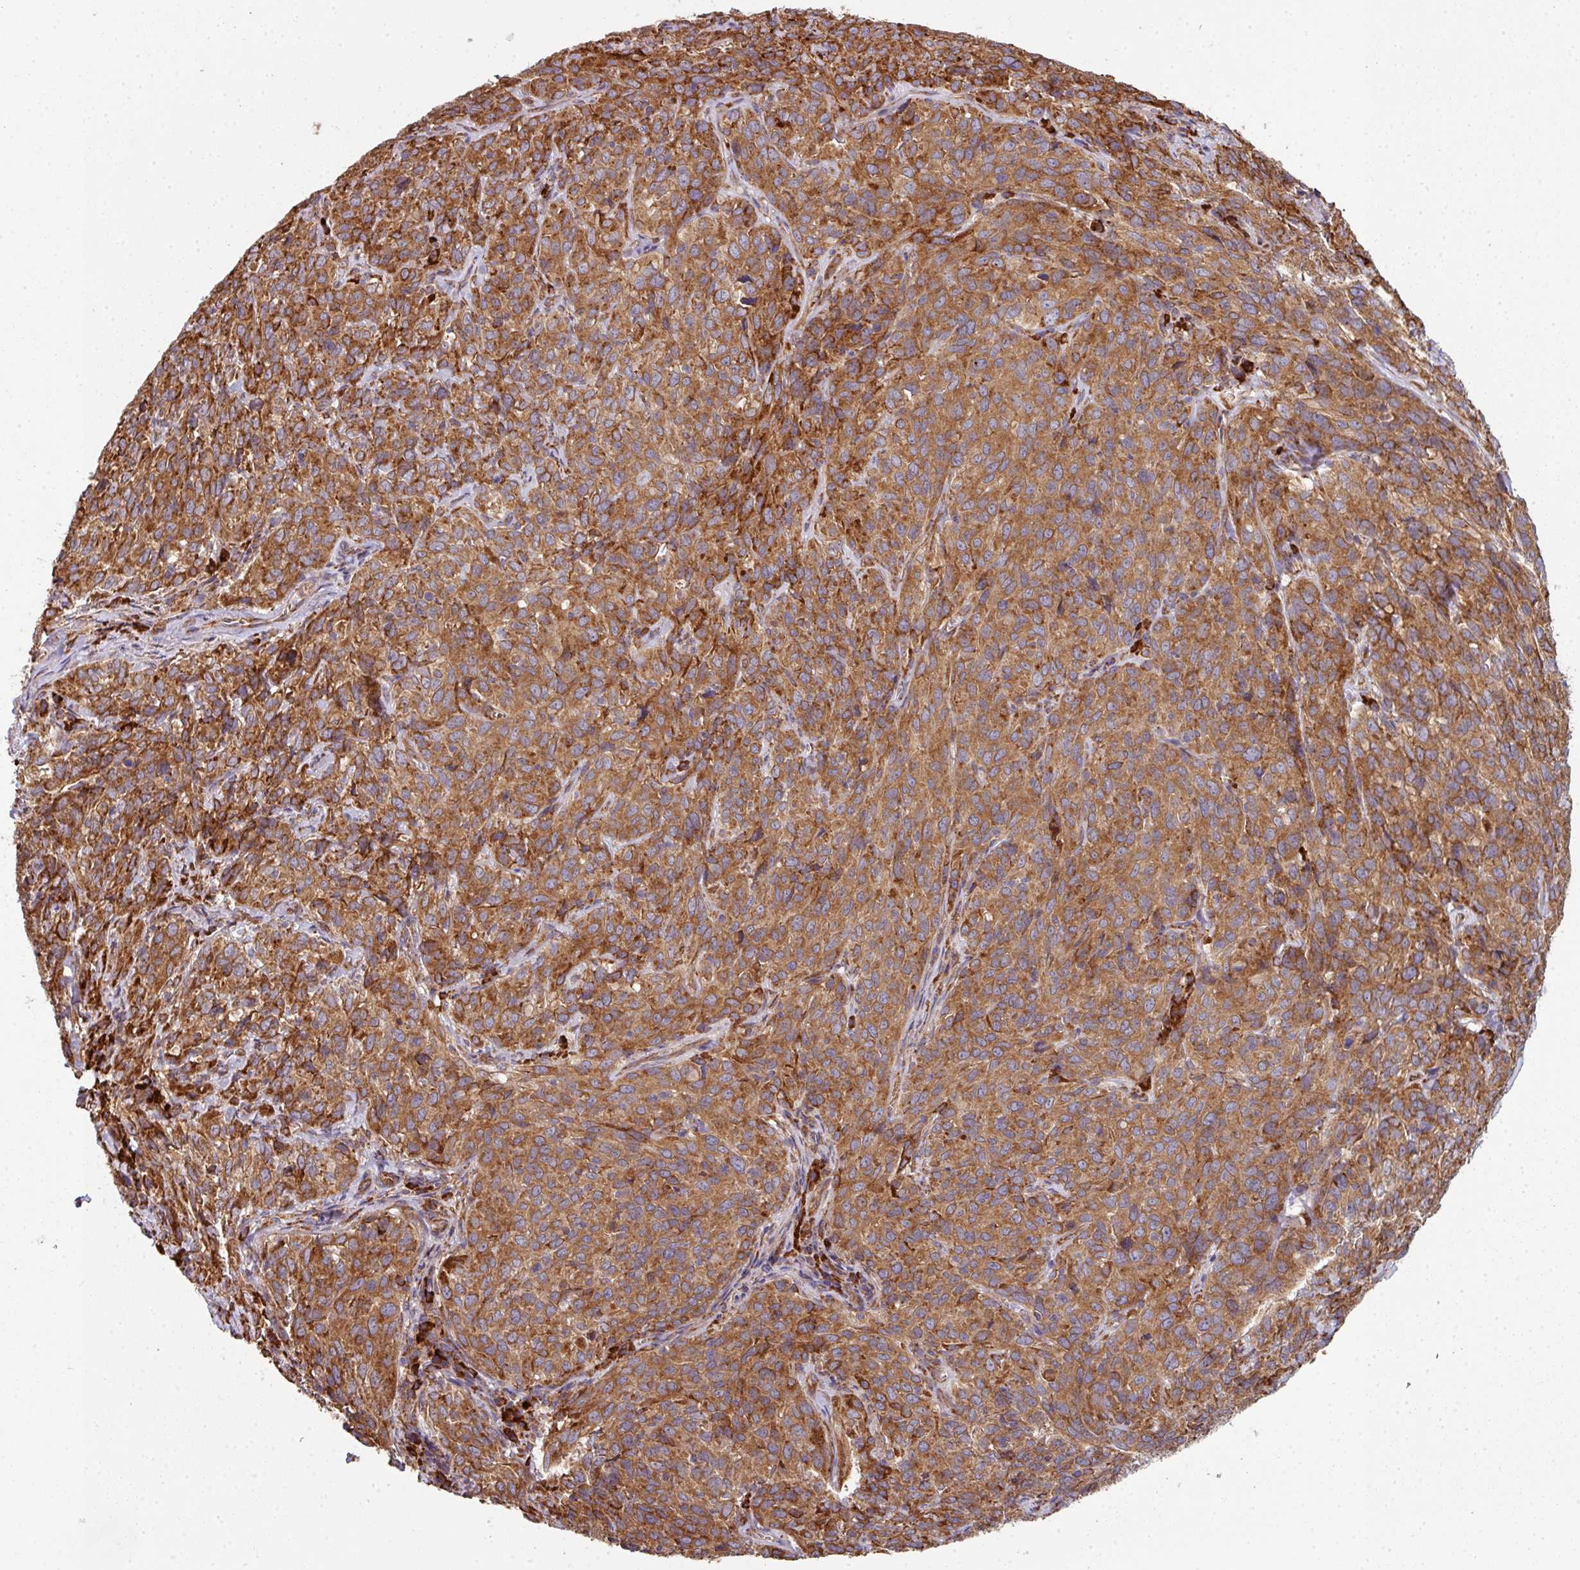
{"staining": {"intensity": "moderate", "quantity": ">75%", "location": "cytoplasmic/membranous"}, "tissue": "cervical cancer", "cell_type": "Tumor cells", "image_type": "cancer", "snomed": [{"axis": "morphology", "description": "Squamous cell carcinoma, NOS"}, {"axis": "topography", "description": "Cervix"}], "caption": "Immunohistochemistry of cervical squamous cell carcinoma exhibits medium levels of moderate cytoplasmic/membranous expression in about >75% of tumor cells. (IHC, brightfield microscopy, high magnification).", "gene": "FAT4", "patient": {"sex": "female", "age": 51}}